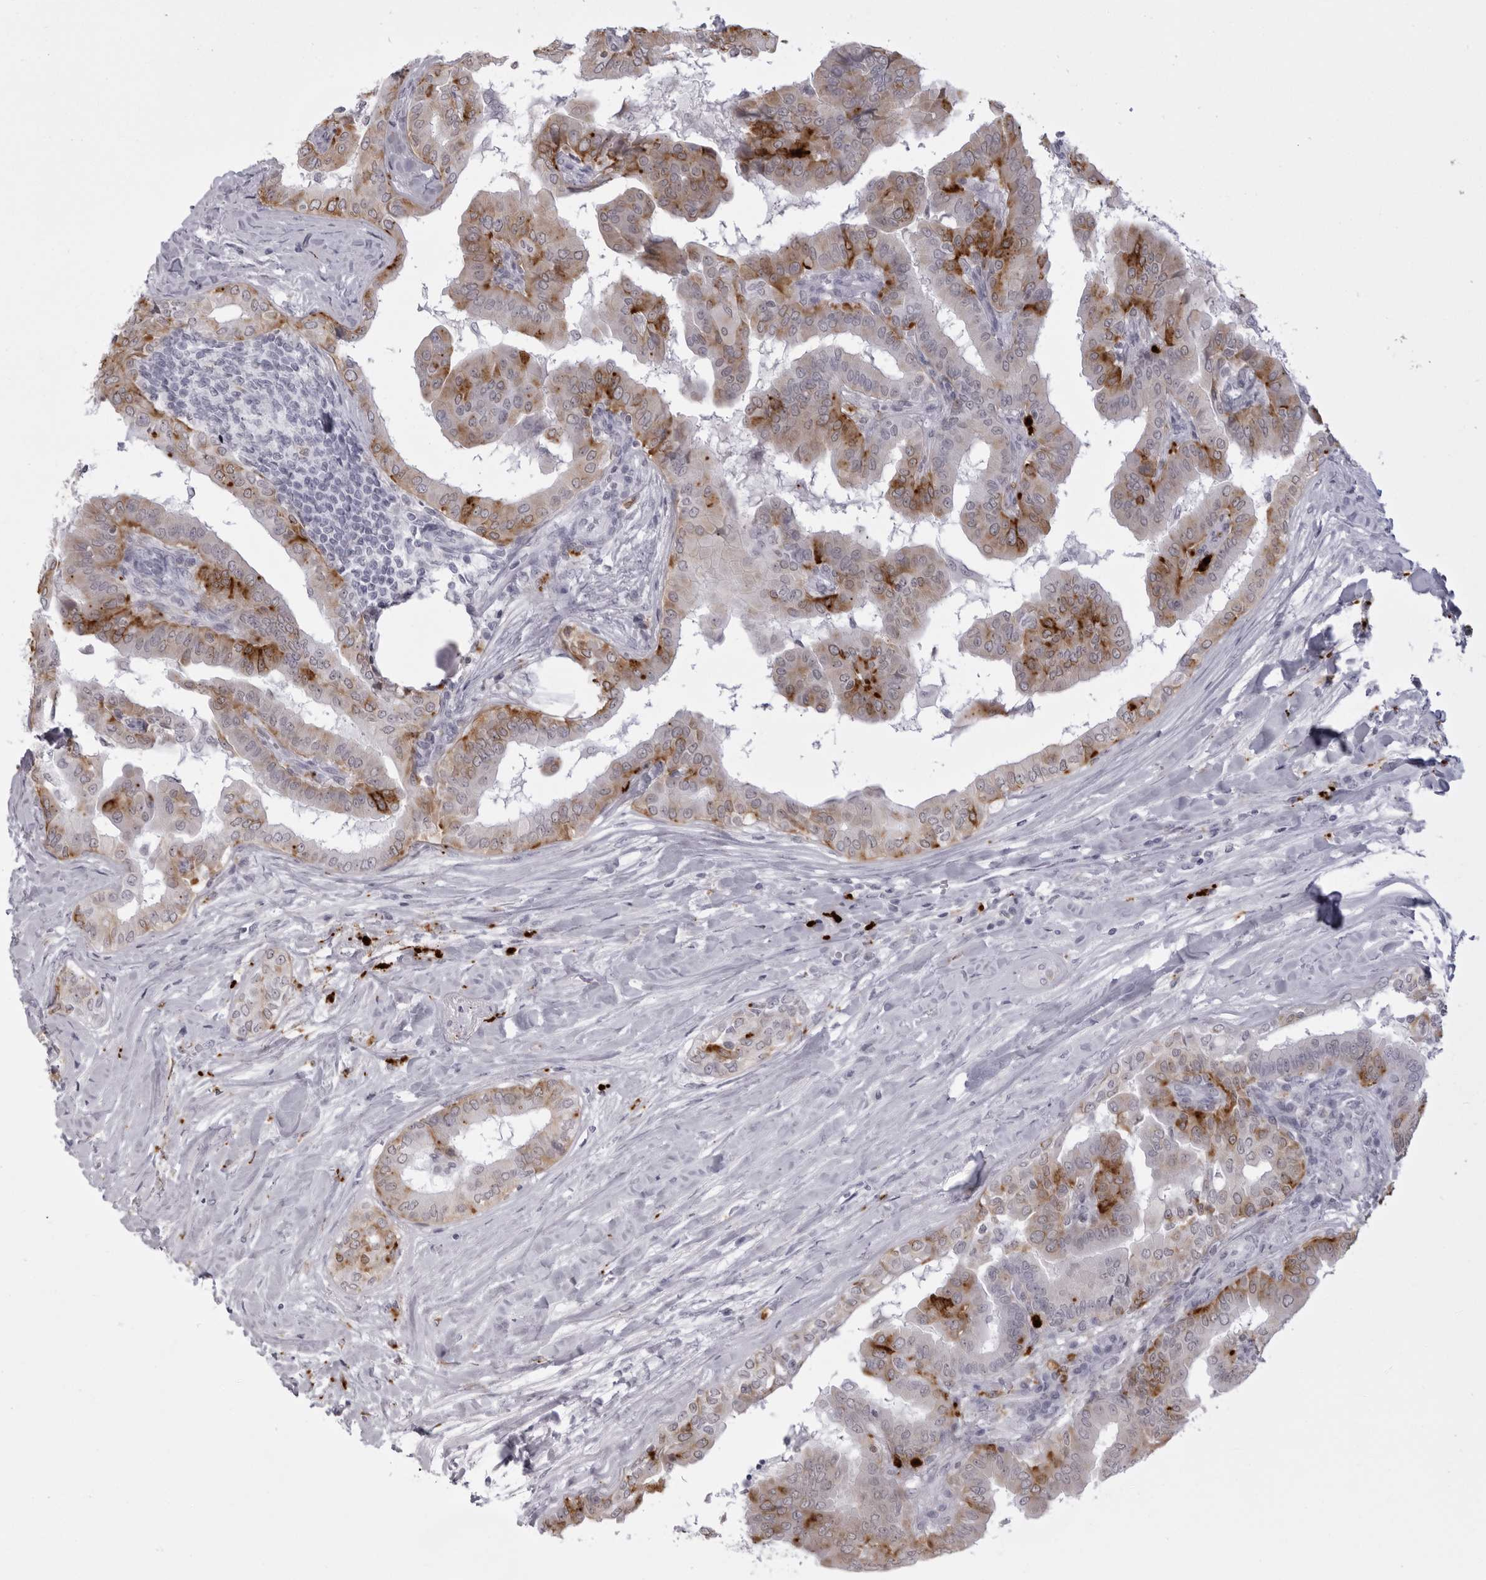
{"staining": {"intensity": "strong", "quantity": "<25%", "location": "cytoplasmic/membranous"}, "tissue": "thyroid cancer", "cell_type": "Tumor cells", "image_type": "cancer", "snomed": [{"axis": "morphology", "description": "Papillary adenocarcinoma, NOS"}, {"axis": "topography", "description": "Thyroid gland"}], "caption": "There is medium levels of strong cytoplasmic/membranous positivity in tumor cells of thyroid papillary adenocarcinoma, as demonstrated by immunohistochemical staining (brown color).", "gene": "IL25", "patient": {"sex": "male", "age": 33}}